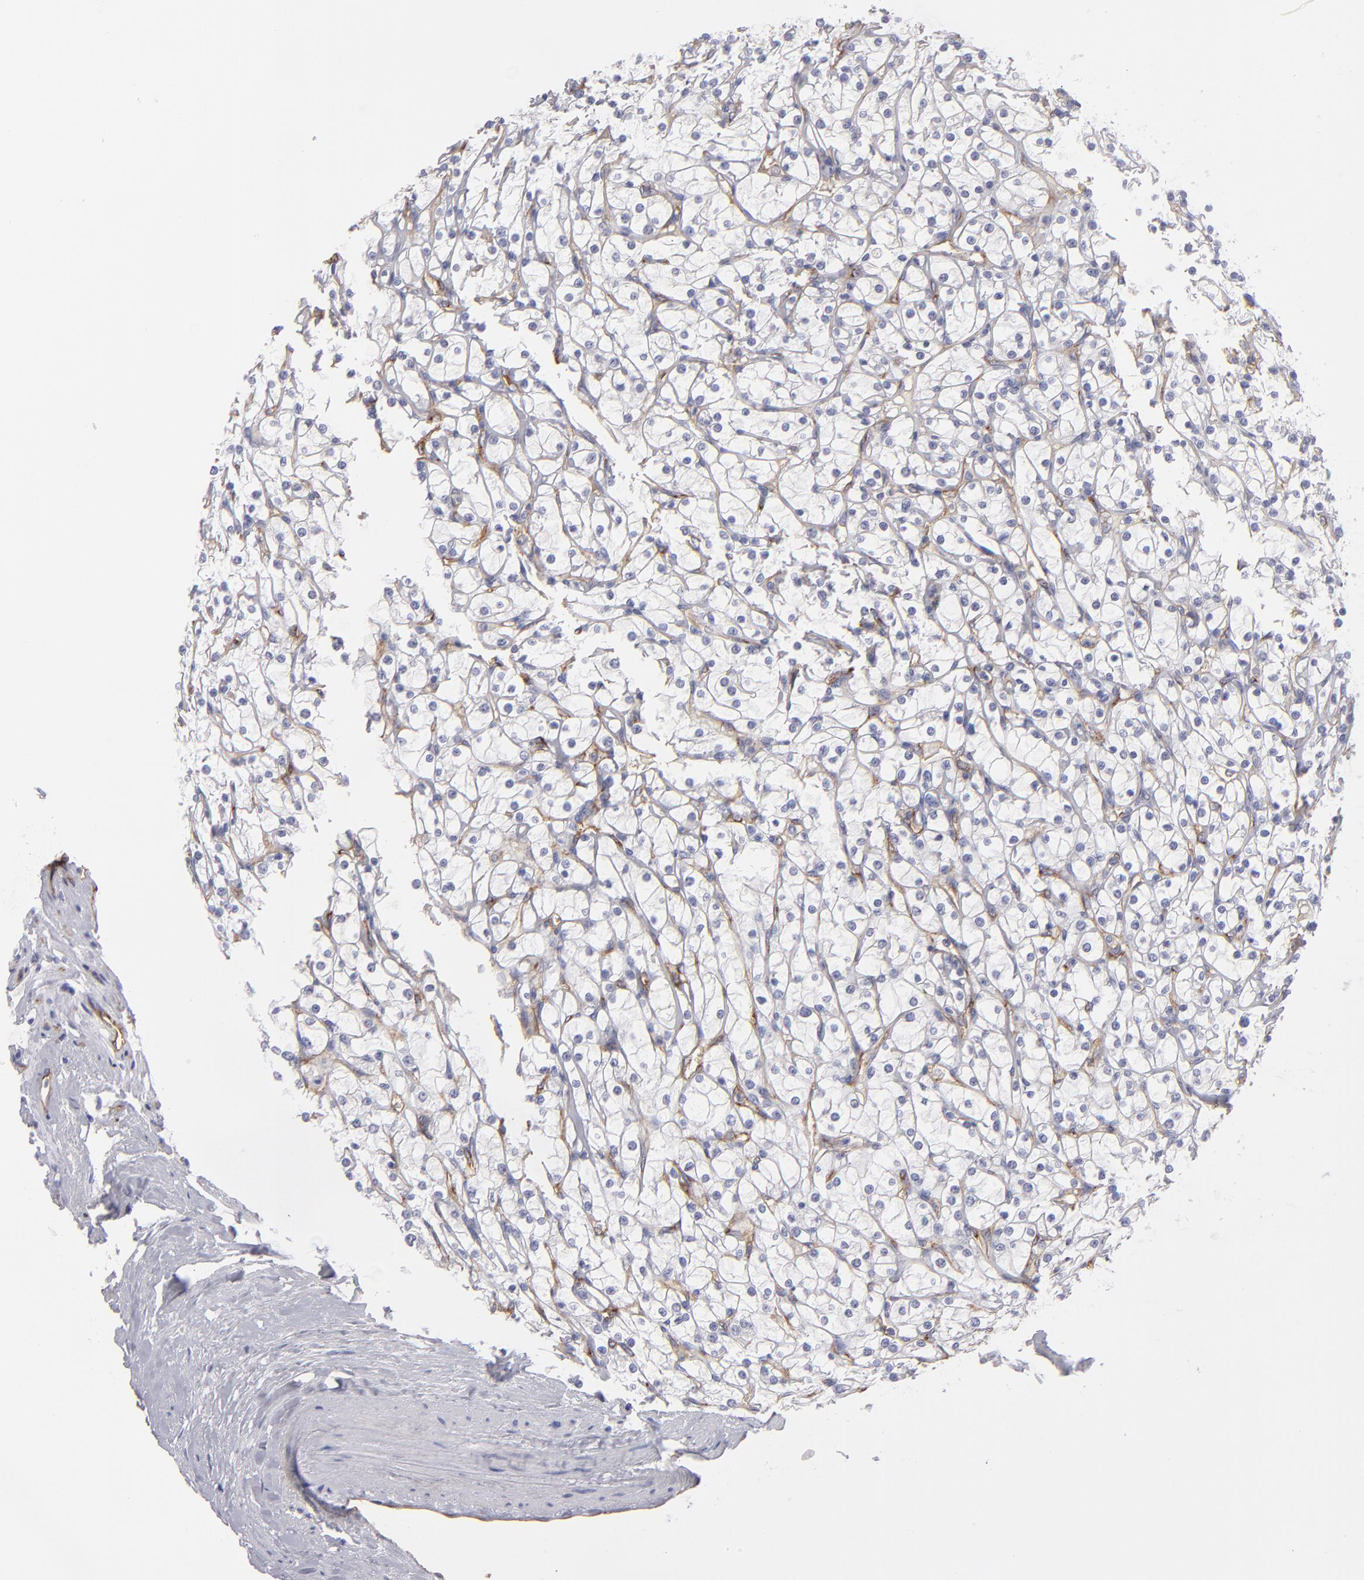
{"staining": {"intensity": "negative", "quantity": "none", "location": "none"}, "tissue": "renal cancer", "cell_type": "Tumor cells", "image_type": "cancer", "snomed": [{"axis": "morphology", "description": "Adenocarcinoma, NOS"}, {"axis": "topography", "description": "Kidney"}], "caption": "Immunohistochemical staining of human renal adenocarcinoma reveals no significant expression in tumor cells.", "gene": "PLVAP", "patient": {"sex": "female", "age": 73}}